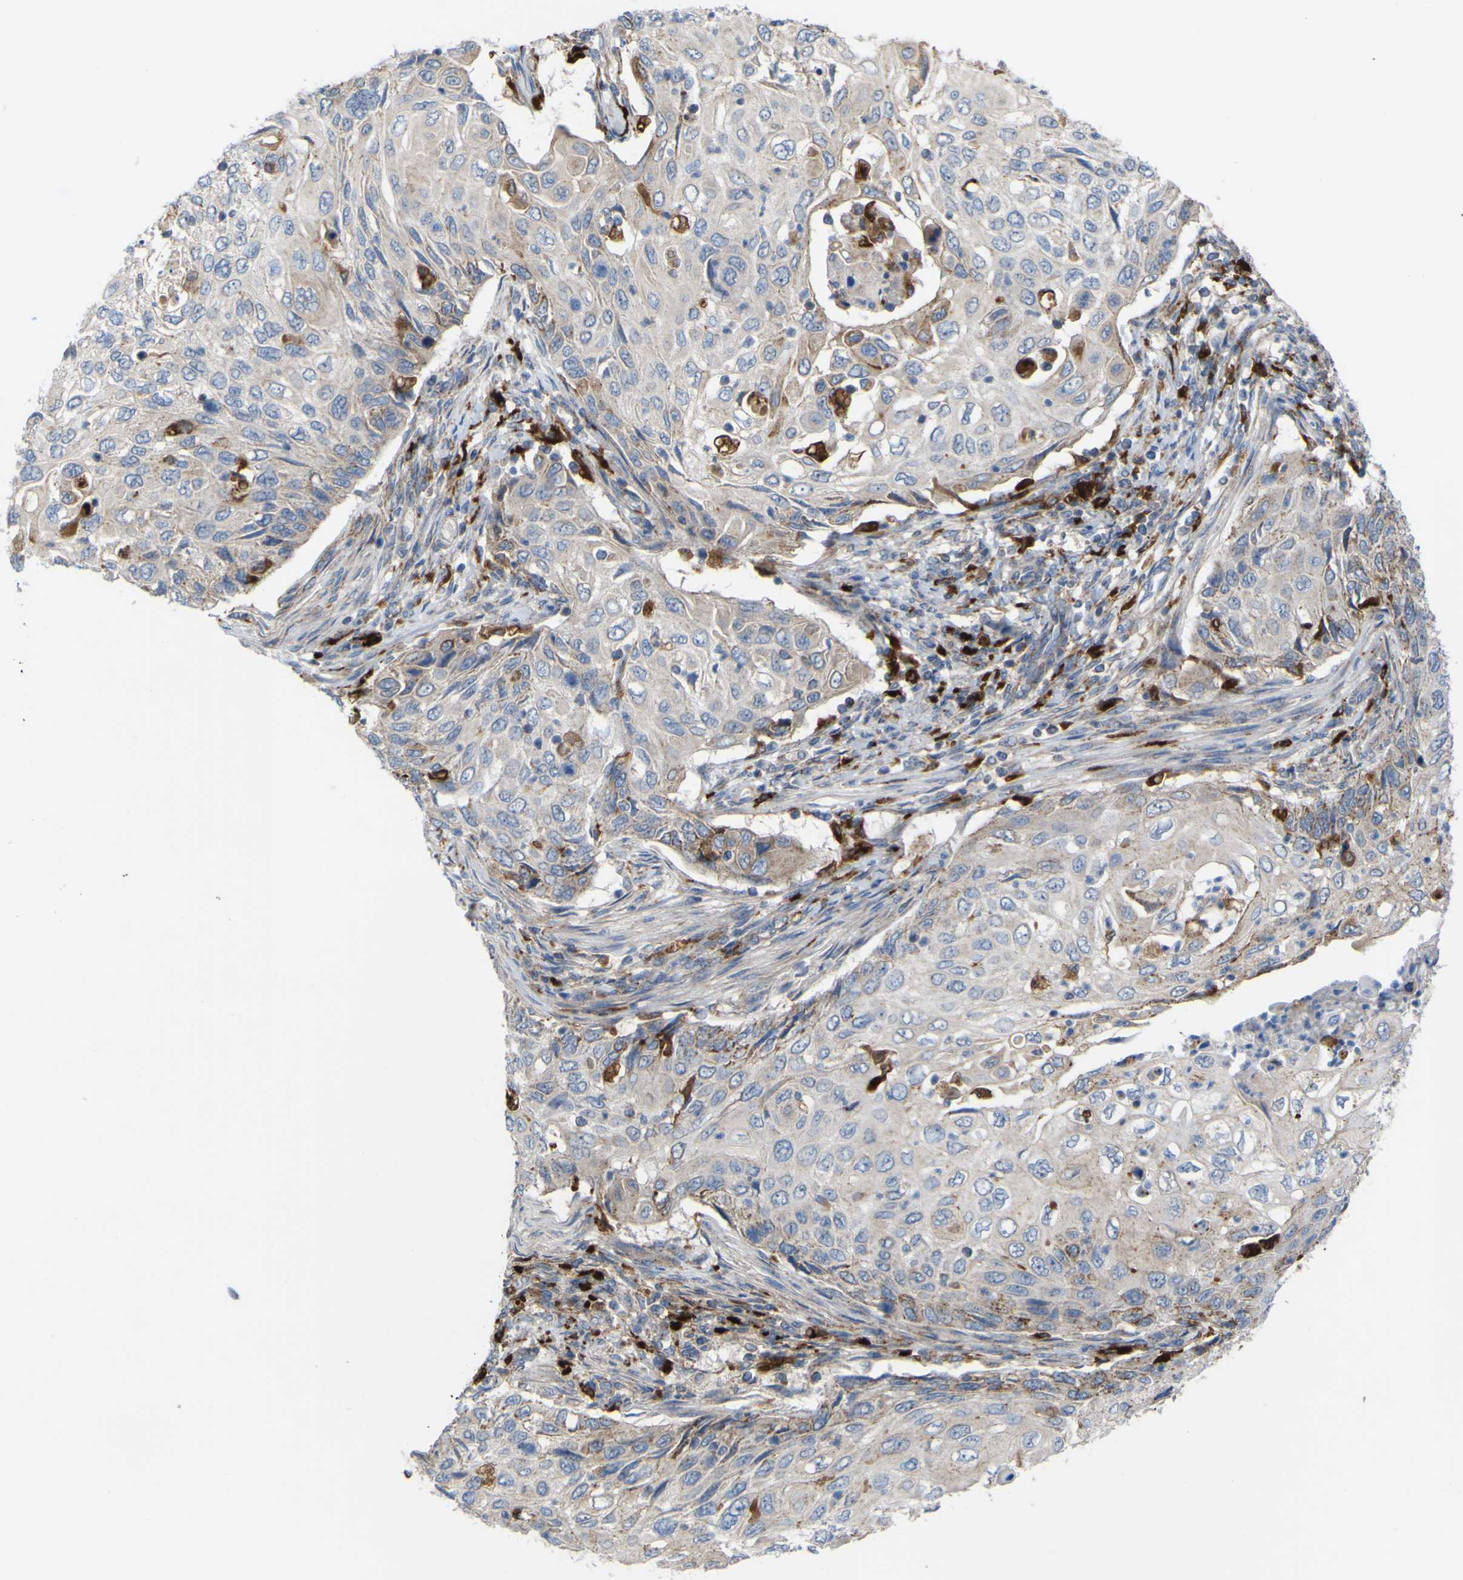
{"staining": {"intensity": "weak", "quantity": "25%-75%", "location": "cytoplasmic/membranous"}, "tissue": "cervical cancer", "cell_type": "Tumor cells", "image_type": "cancer", "snomed": [{"axis": "morphology", "description": "Squamous cell carcinoma, NOS"}, {"axis": "topography", "description": "Cervix"}], "caption": "Brown immunohistochemical staining in cervical cancer (squamous cell carcinoma) displays weak cytoplasmic/membranous expression in approximately 25%-75% of tumor cells.", "gene": "PLD3", "patient": {"sex": "female", "age": 70}}